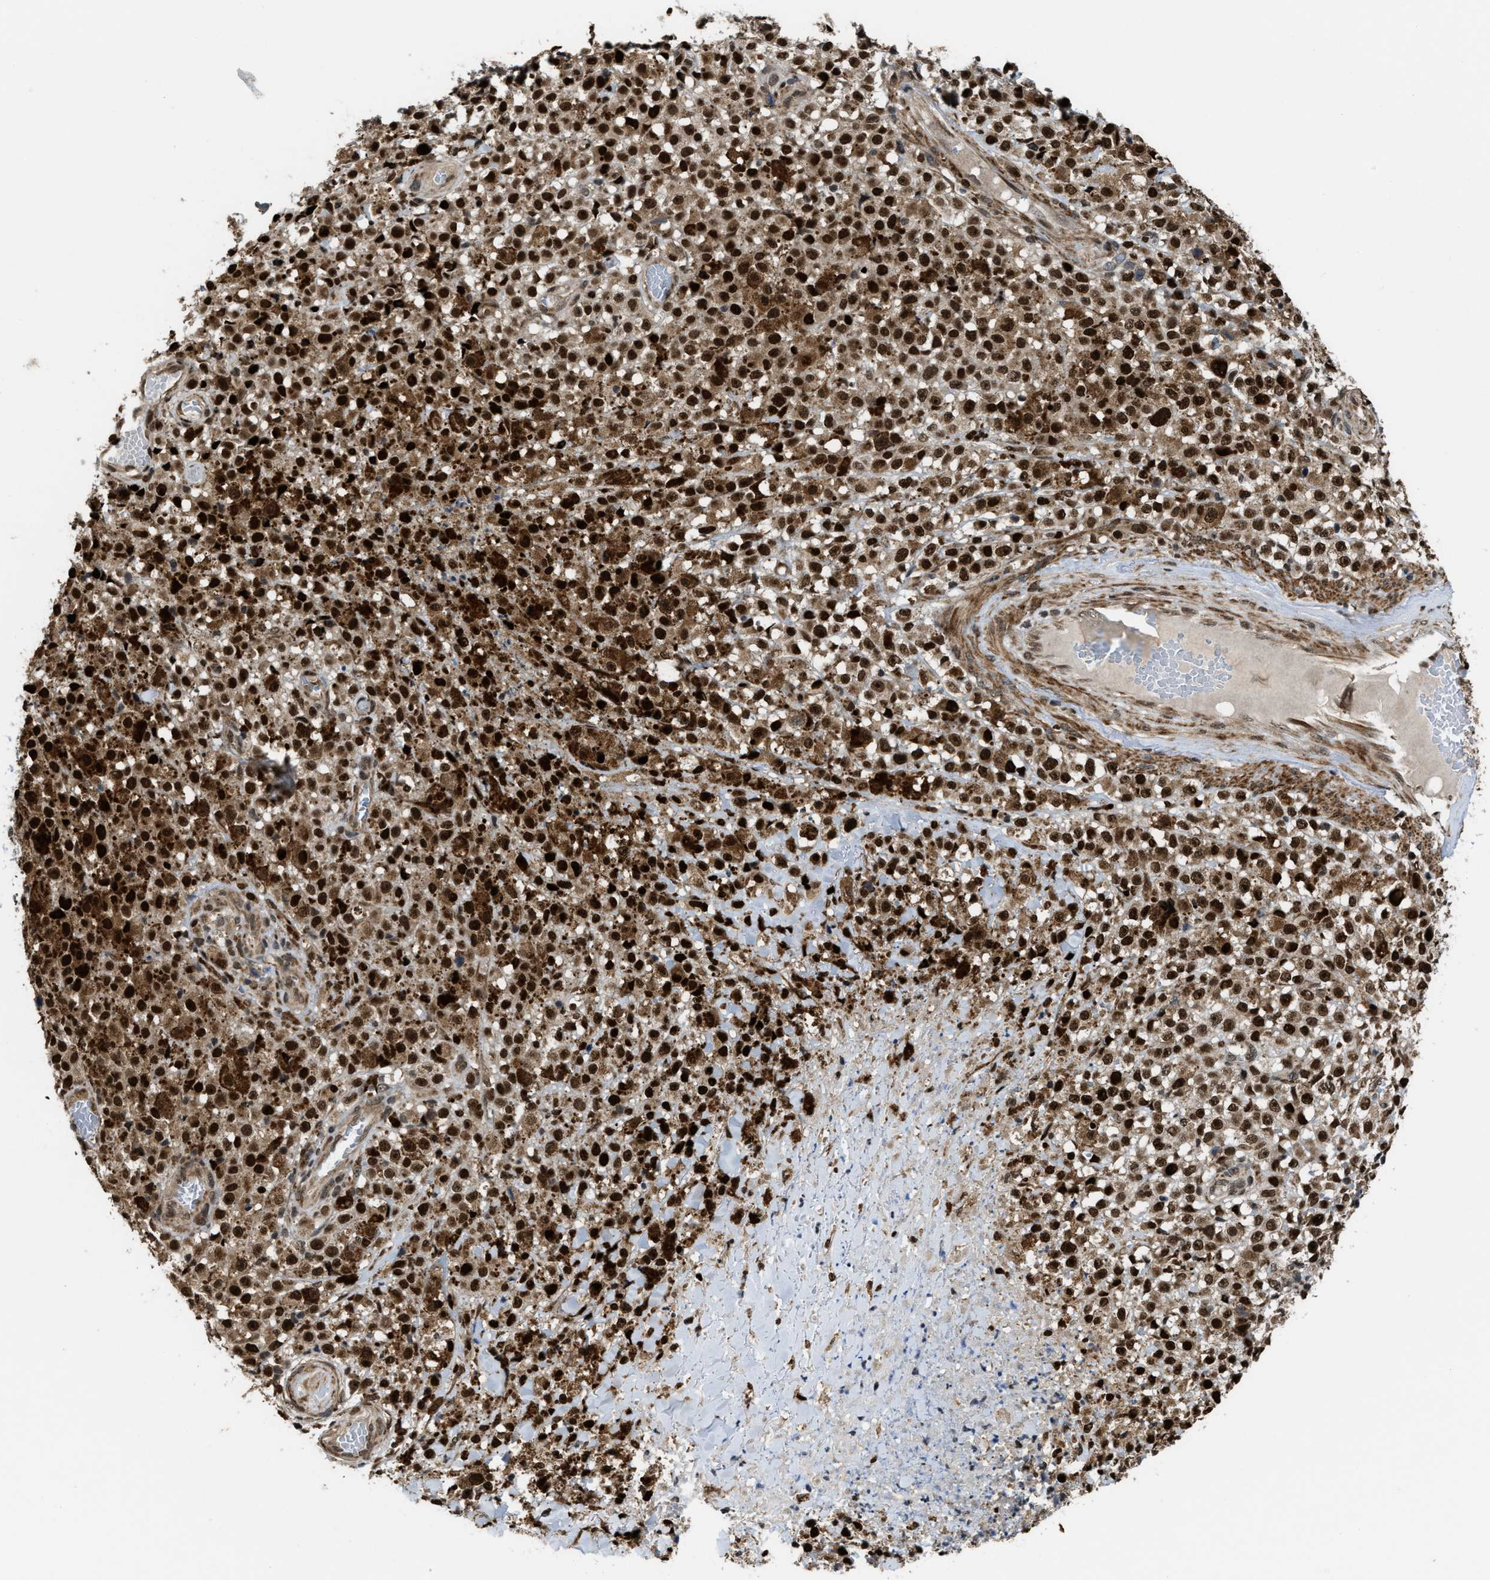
{"staining": {"intensity": "strong", "quantity": ">75%", "location": "cytoplasmic/membranous,nuclear"}, "tissue": "melanoma", "cell_type": "Tumor cells", "image_type": "cancer", "snomed": [{"axis": "morphology", "description": "Malignant melanoma, NOS"}, {"axis": "topography", "description": "Skin"}], "caption": "An IHC image of neoplastic tissue is shown. Protein staining in brown shows strong cytoplasmic/membranous and nuclear positivity in malignant melanoma within tumor cells.", "gene": "ZNF250", "patient": {"sex": "female", "age": 82}}